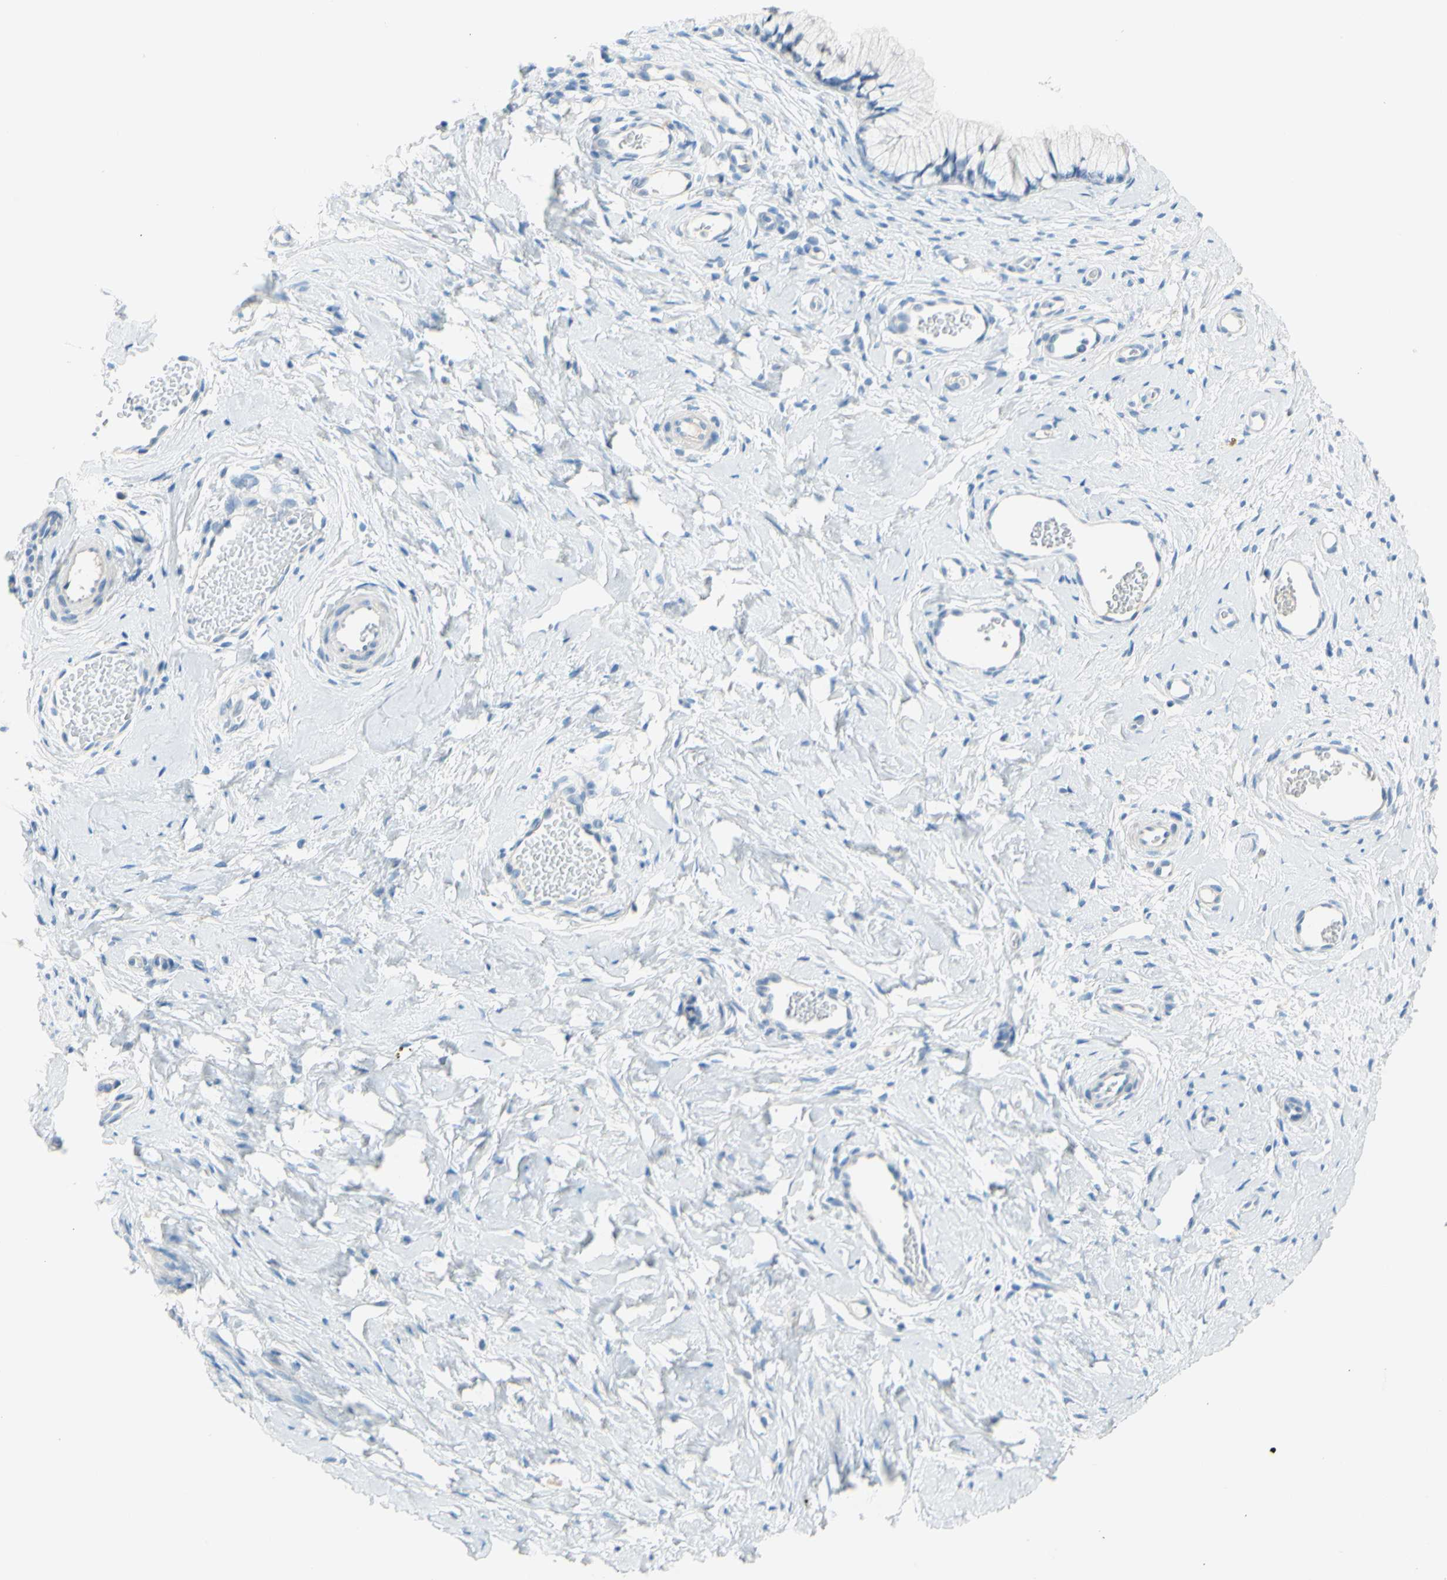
{"staining": {"intensity": "negative", "quantity": "none", "location": "none"}, "tissue": "cervix", "cell_type": "Glandular cells", "image_type": "normal", "snomed": [{"axis": "morphology", "description": "Normal tissue, NOS"}, {"axis": "topography", "description": "Cervix"}], "caption": "A micrograph of cervix stained for a protein shows no brown staining in glandular cells. (DAB (3,3'-diaminobenzidine) immunohistochemistry with hematoxylin counter stain).", "gene": "SLC1A2", "patient": {"sex": "female", "age": 65}}